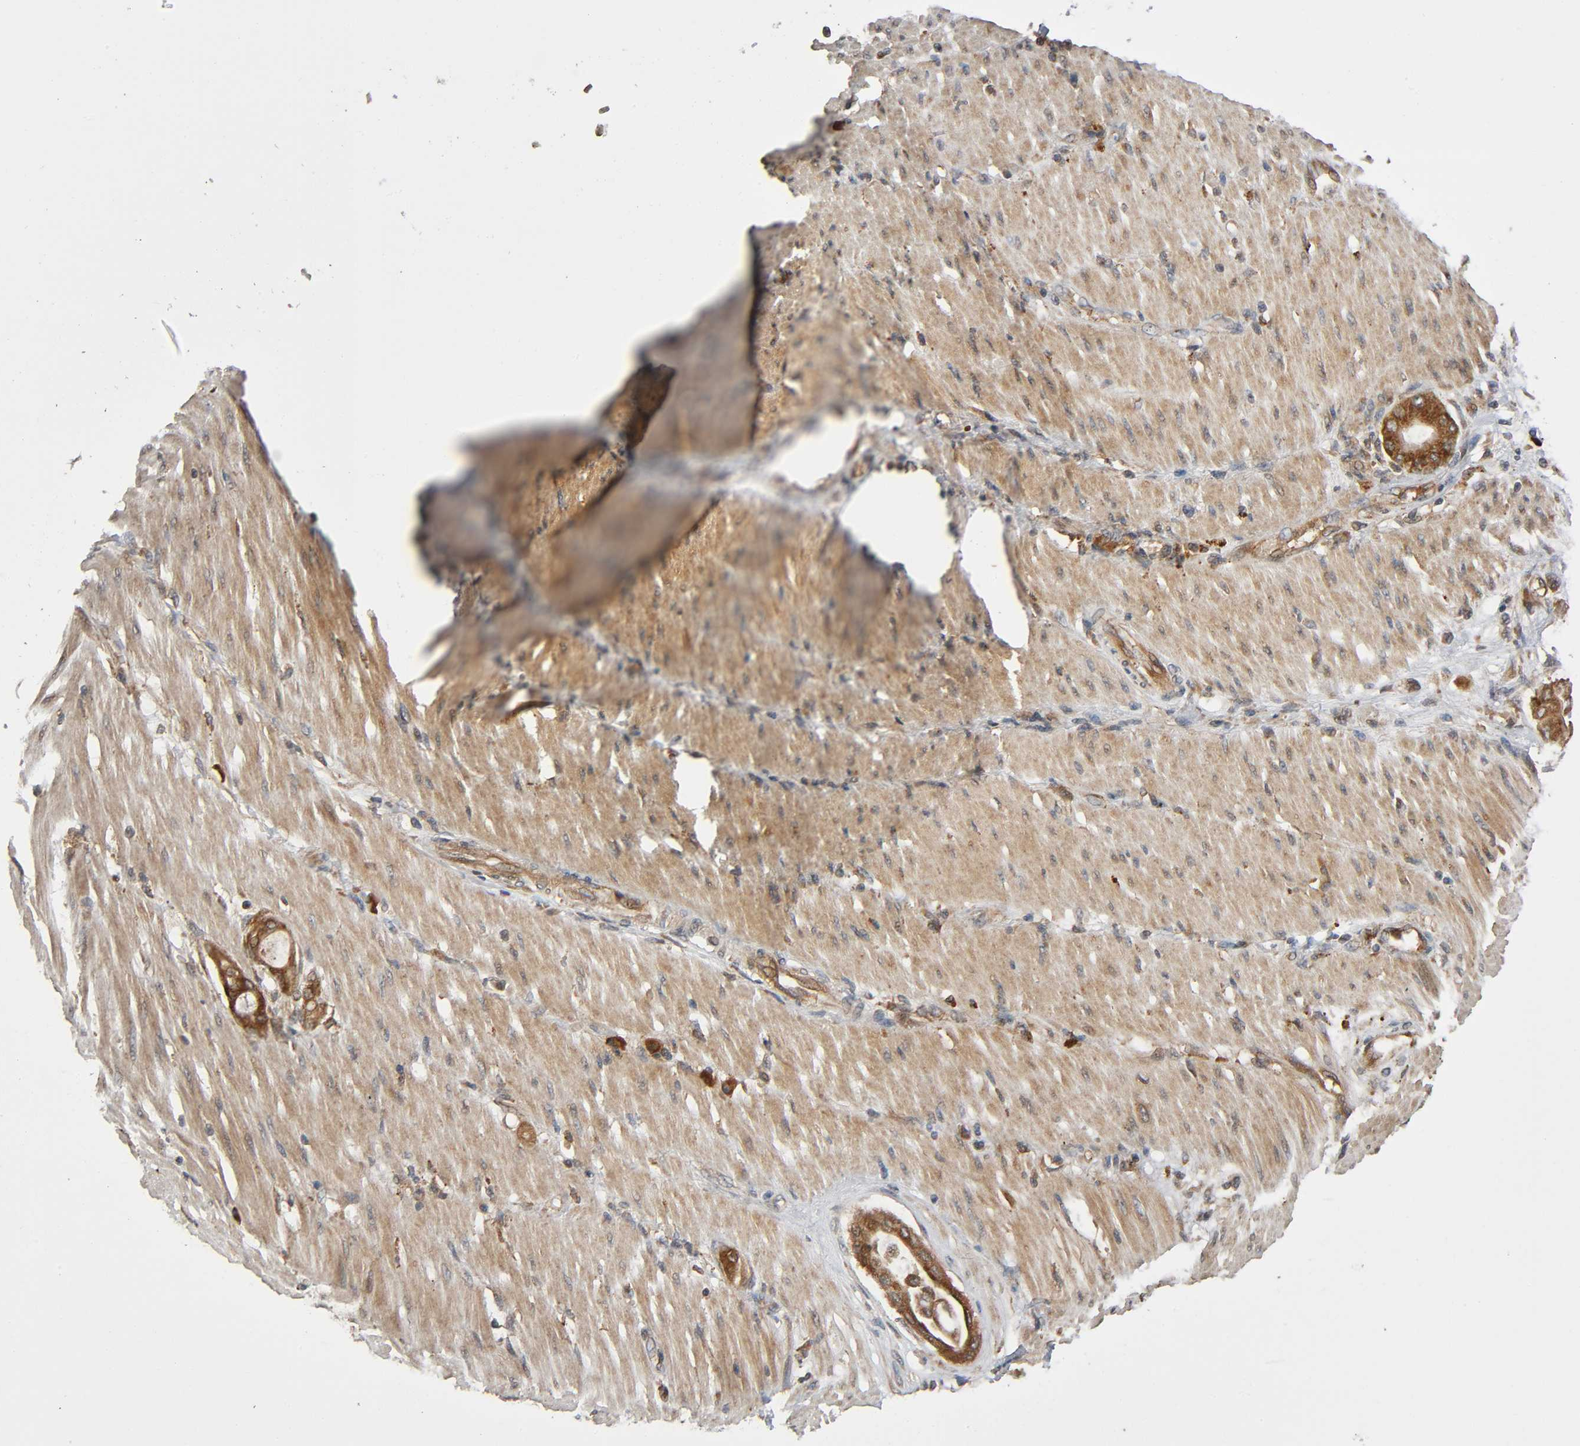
{"staining": {"intensity": "strong", "quantity": ">75%", "location": "cytoplasmic/membranous"}, "tissue": "pancreatic cancer", "cell_type": "Tumor cells", "image_type": "cancer", "snomed": [{"axis": "morphology", "description": "Adenocarcinoma, NOS"}, {"axis": "morphology", "description": "Adenocarcinoma, metastatic, NOS"}, {"axis": "topography", "description": "Lymph node"}, {"axis": "topography", "description": "Pancreas"}, {"axis": "topography", "description": "Duodenum"}], "caption": "Pancreatic cancer stained with immunohistochemistry (IHC) shows strong cytoplasmic/membranous staining in about >75% of tumor cells.", "gene": "MAP3K8", "patient": {"sex": "female", "age": 64}}